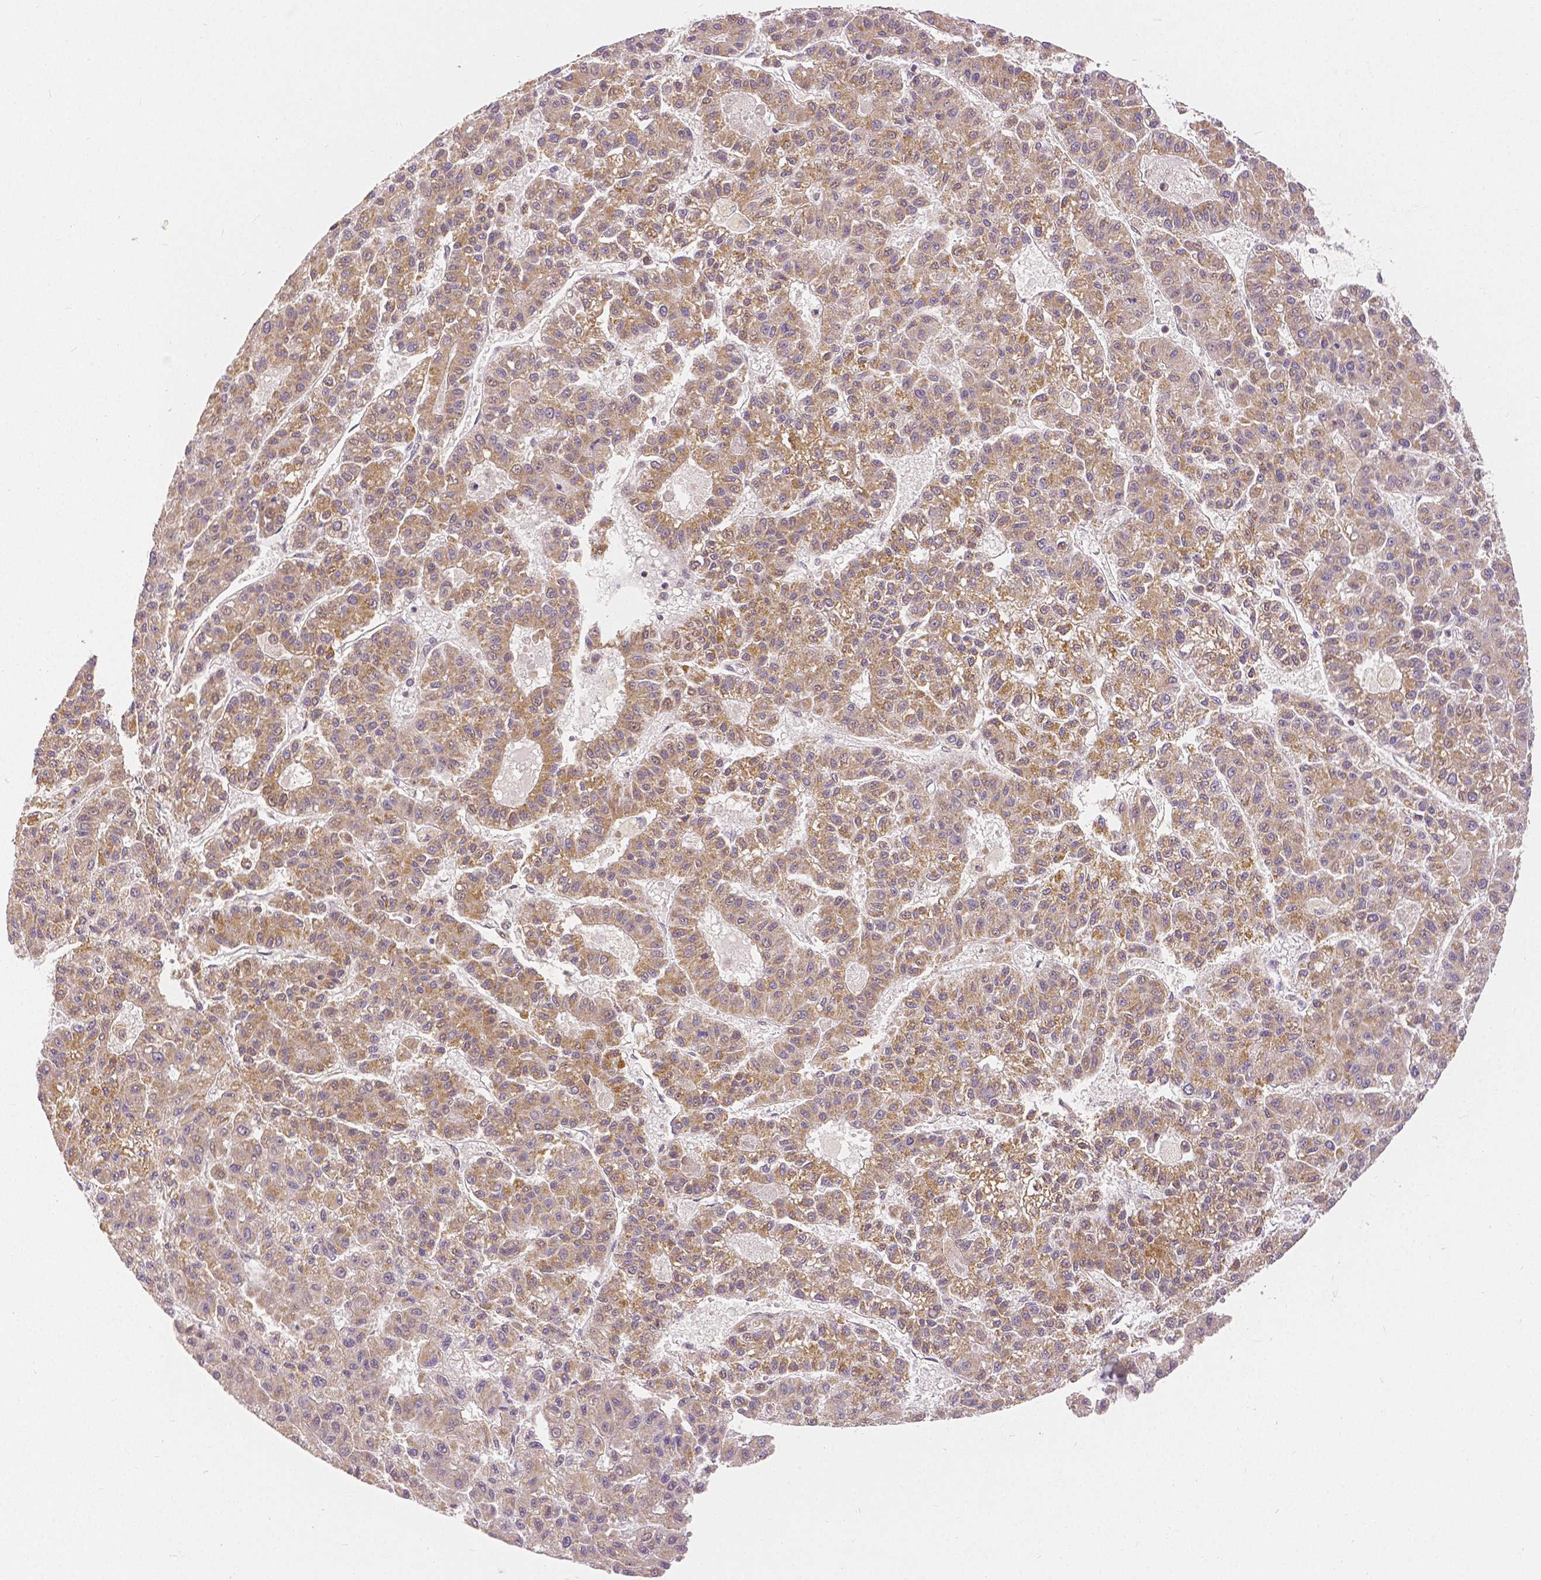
{"staining": {"intensity": "weak", "quantity": "25%-75%", "location": "cytoplasmic/membranous"}, "tissue": "liver cancer", "cell_type": "Tumor cells", "image_type": "cancer", "snomed": [{"axis": "morphology", "description": "Carcinoma, Hepatocellular, NOS"}, {"axis": "topography", "description": "Liver"}], "caption": "Liver cancer (hepatocellular carcinoma) was stained to show a protein in brown. There is low levels of weak cytoplasmic/membranous expression in approximately 25%-75% of tumor cells.", "gene": "RHOT1", "patient": {"sex": "male", "age": 70}}